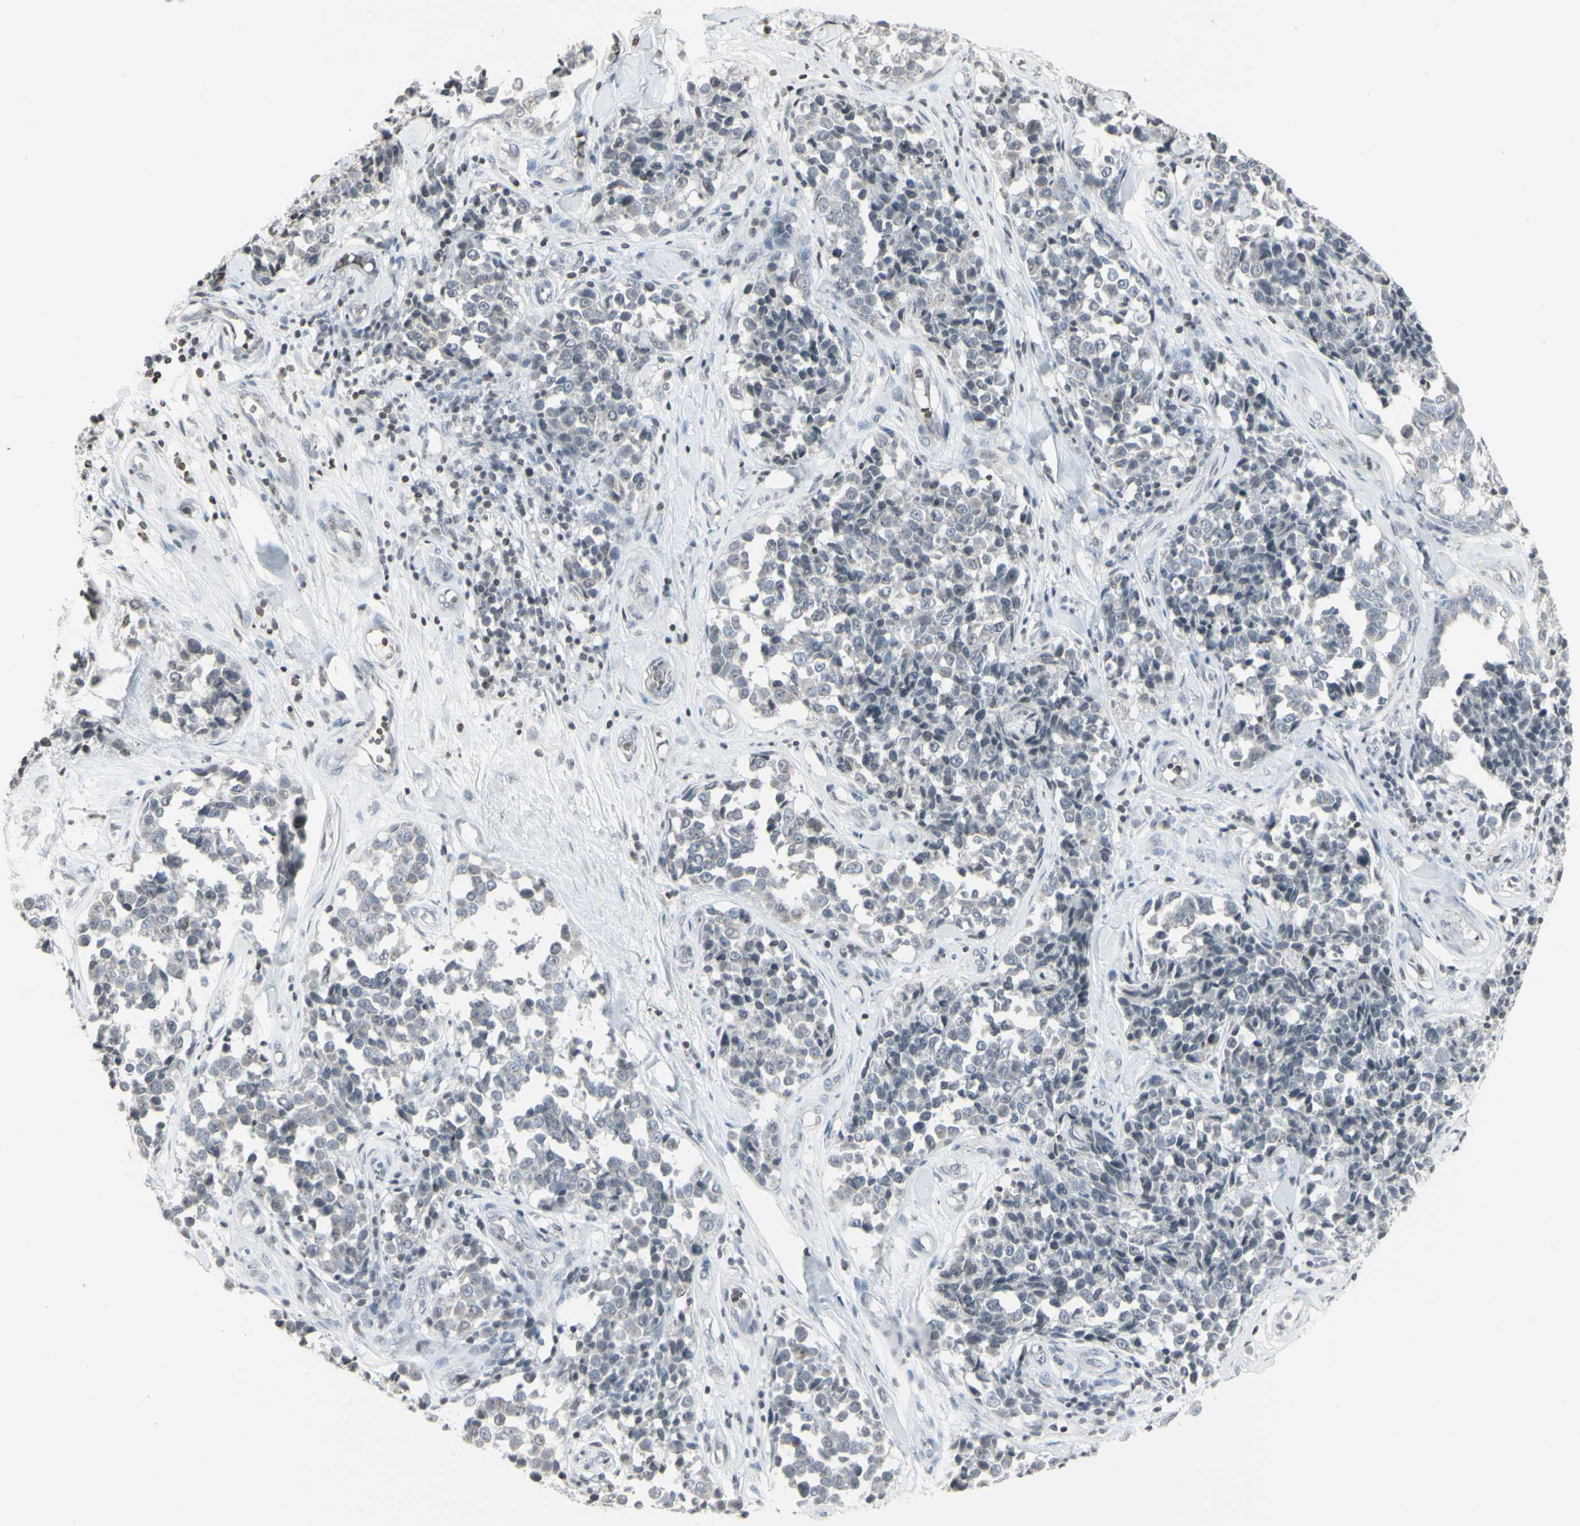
{"staining": {"intensity": "negative", "quantity": "none", "location": "none"}, "tissue": "melanoma", "cell_type": "Tumor cells", "image_type": "cancer", "snomed": [{"axis": "morphology", "description": "Malignant melanoma, NOS"}, {"axis": "topography", "description": "Skin"}], "caption": "DAB (3,3'-diaminobenzidine) immunohistochemical staining of human melanoma displays no significant expression in tumor cells.", "gene": "MUC5AC", "patient": {"sex": "female", "age": 64}}